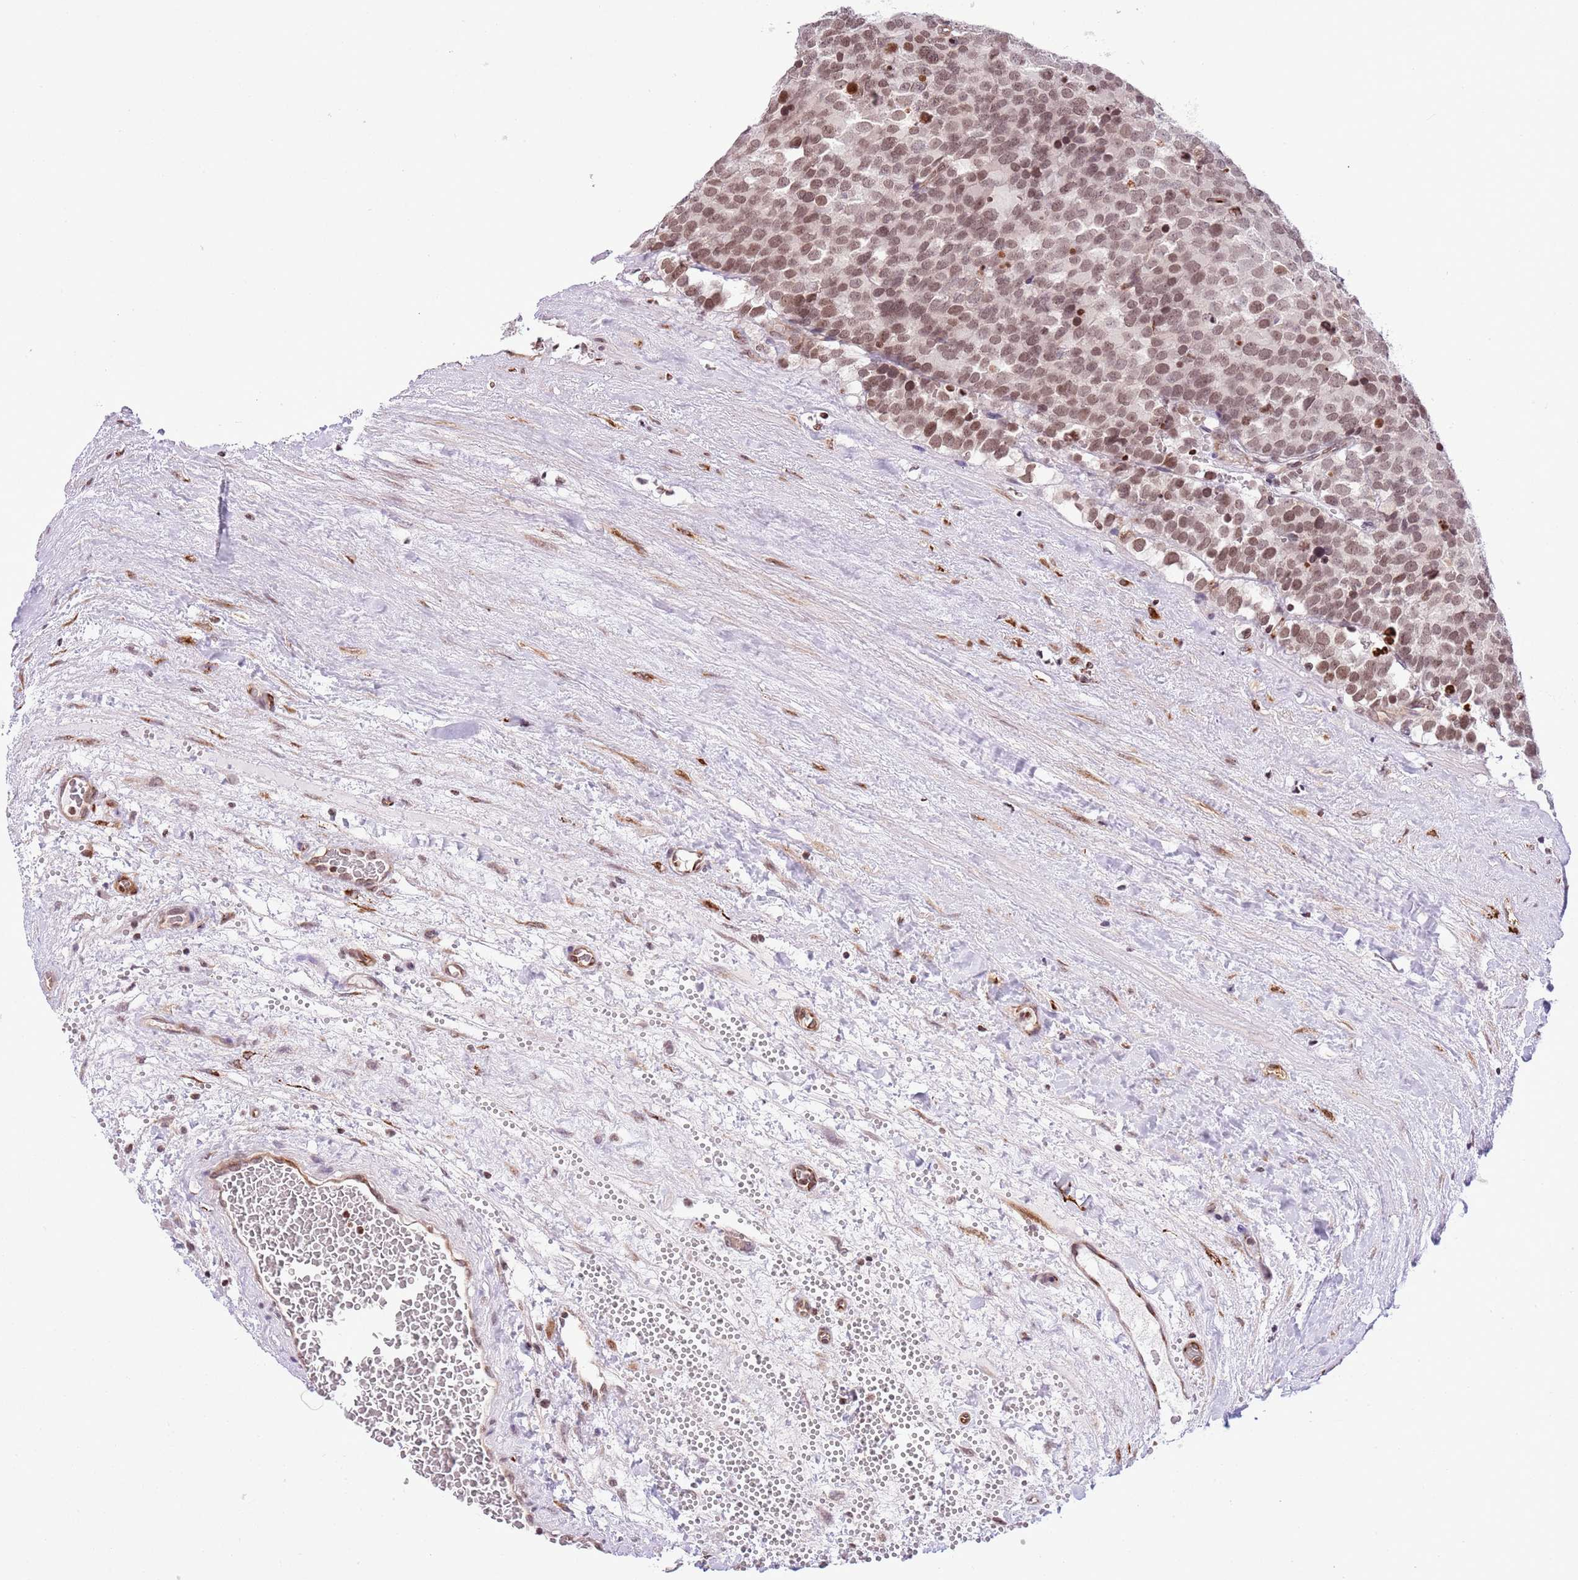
{"staining": {"intensity": "moderate", "quantity": ">75%", "location": "nuclear"}, "tissue": "testis cancer", "cell_type": "Tumor cells", "image_type": "cancer", "snomed": [{"axis": "morphology", "description": "Seminoma, NOS"}, {"axis": "topography", "description": "Testis"}], "caption": "Testis cancer (seminoma) stained with DAB (3,3'-diaminobenzidine) IHC demonstrates medium levels of moderate nuclear staining in approximately >75% of tumor cells.", "gene": "NRIP1", "patient": {"sex": "male", "age": 71}}